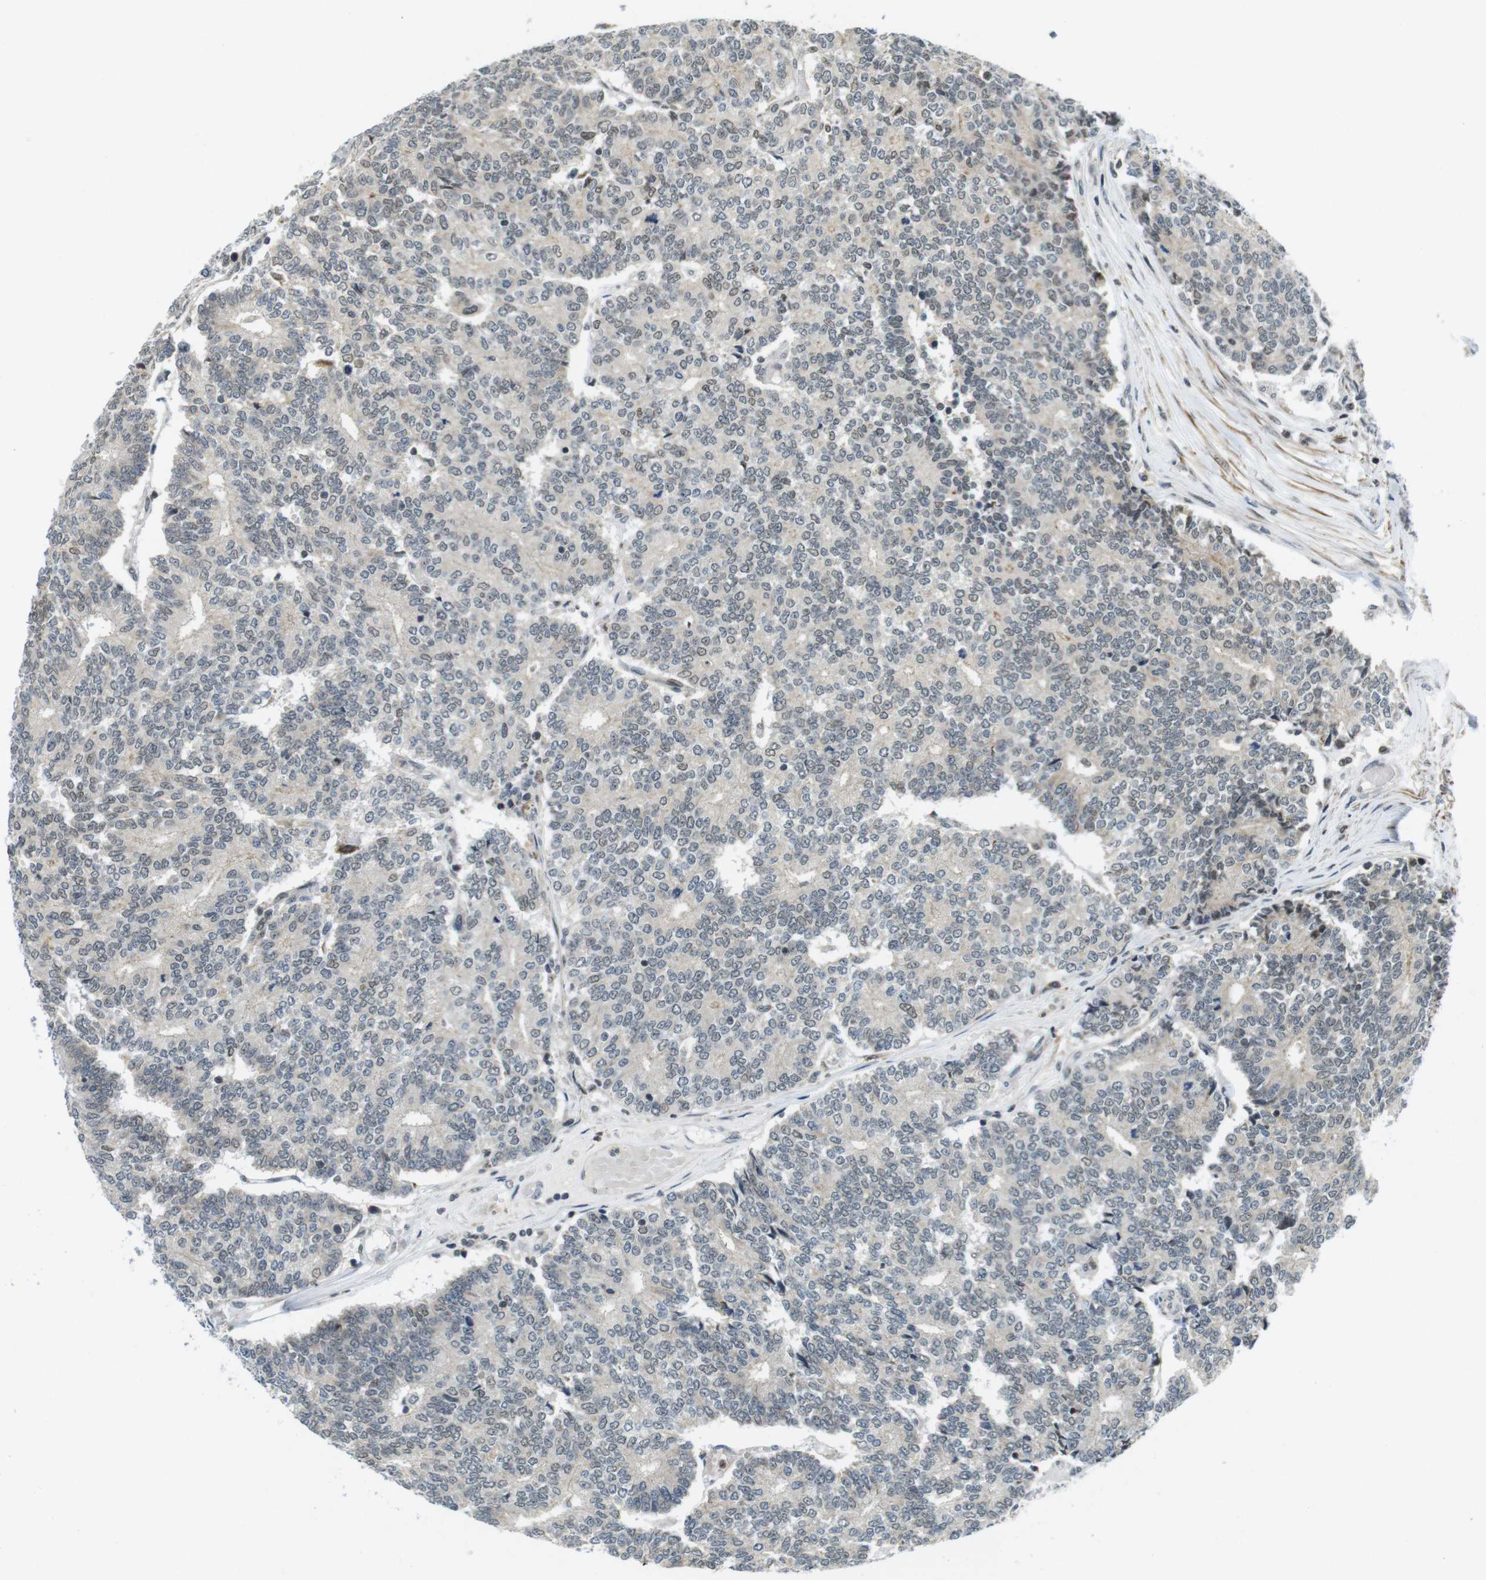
{"staining": {"intensity": "weak", "quantity": "<25%", "location": "nuclear"}, "tissue": "prostate cancer", "cell_type": "Tumor cells", "image_type": "cancer", "snomed": [{"axis": "morphology", "description": "Normal tissue, NOS"}, {"axis": "morphology", "description": "Adenocarcinoma, High grade"}, {"axis": "topography", "description": "Prostate"}, {"axis": "topography", "description": "Seminal veicle"}], "caption": "High-grade adenocarcinoma (prostate) stained for a protein using IHC displays no positivity tumor cells.", "gene": "USP7", "patient": {"sex": "male", "age": 55}}